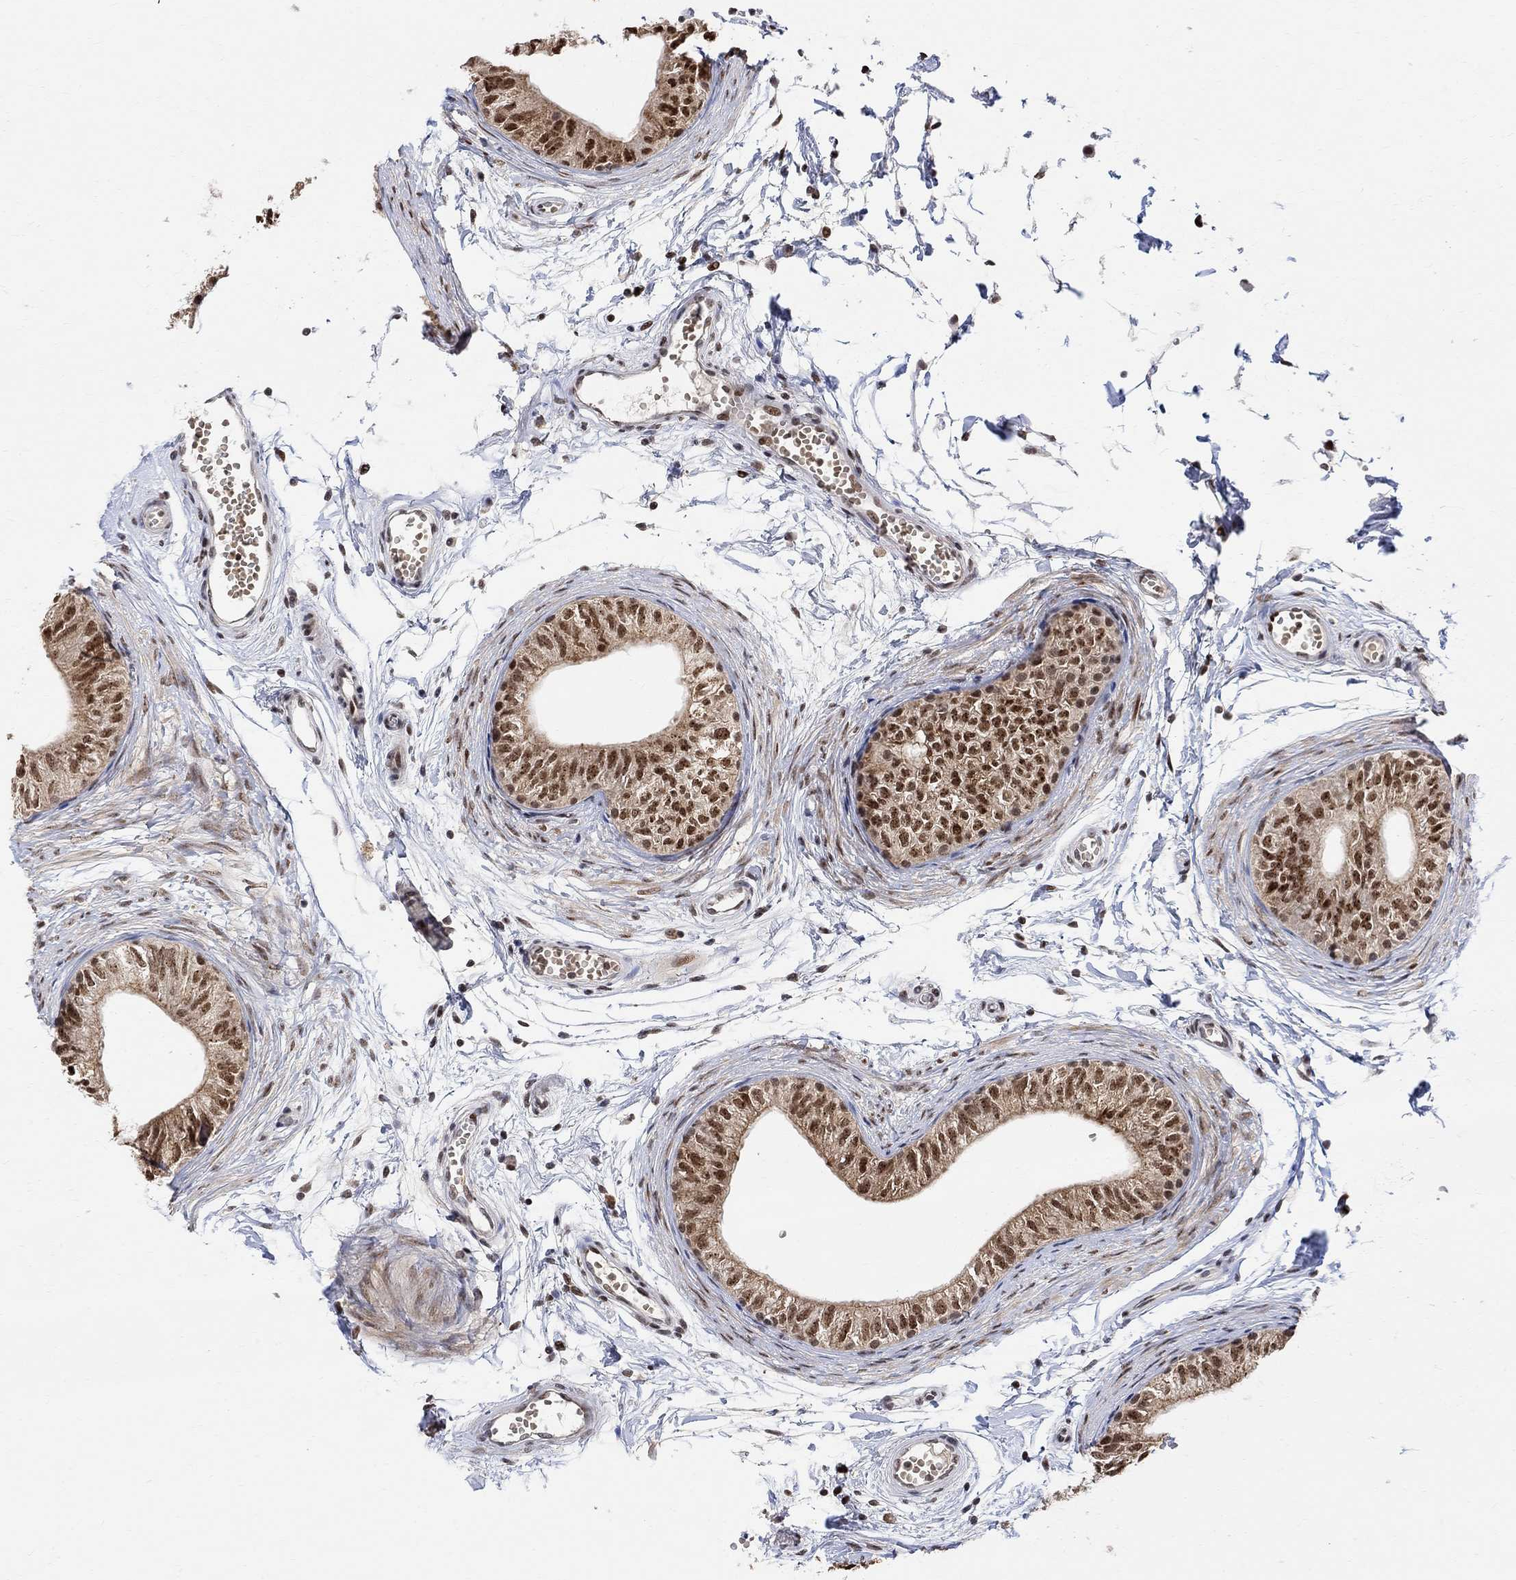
{"staining": {"intensity": "strong", "quantity": ">75%", "location": "nuclear"}, "tissue": "epididymis", "cell_type": "Glandular cells", "image_type": "normal", "snomed": [{"axis": "morphology", "description": "Normal tissue, NOS"}, {"axis": "topography", "description": "Epididymis"}], "caption": "About >75% of glandular cells in benign human epididymis show strong nuclear protein expression as visualized by brown immunohistochemical staining.", "gene": "E4F1", "patient": {"sex": "male", "age": 22}}